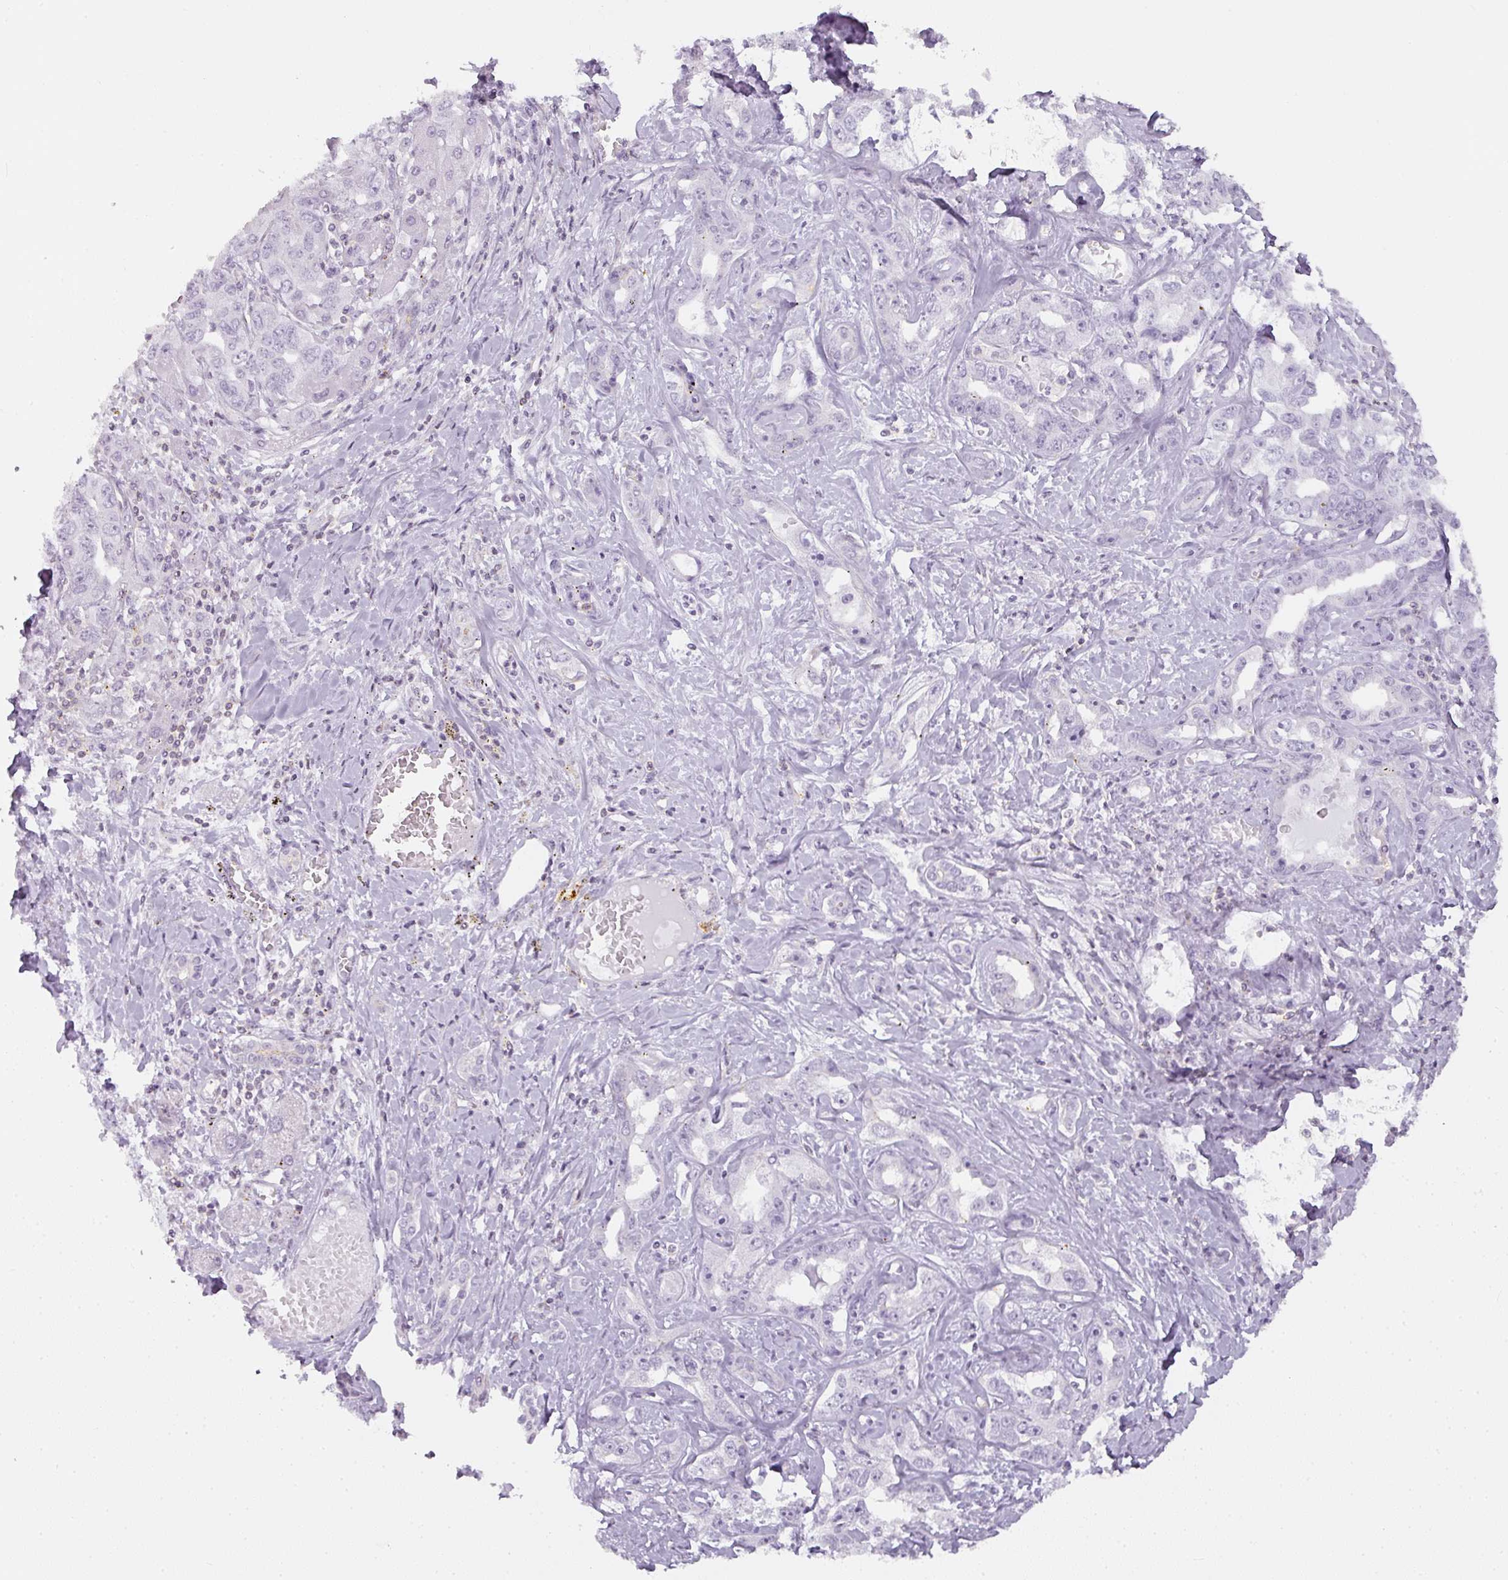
{"staining": {"intensity": "negative", "quantity": "none", "location": "none"}, "tissue": "liver cancer", "cell_type": "Tumor cells", "image_type": "cancer", "snomed": [{"axis": "morphology", "description": "Cholangiocarcinoma"}, {"axis": "topography", "description": "Liver"}], "caption": "Immunohistochemistry (IHC) of human liver cholangiocarcinoma shows no positivity in tumor cells. Brightfield microscopy of IHC stained with DAB (brown) and hematoxylin (blue), captured at high magnification.", "gene": "TMEM42", "patient": {"sex": "male", "age": 59}}